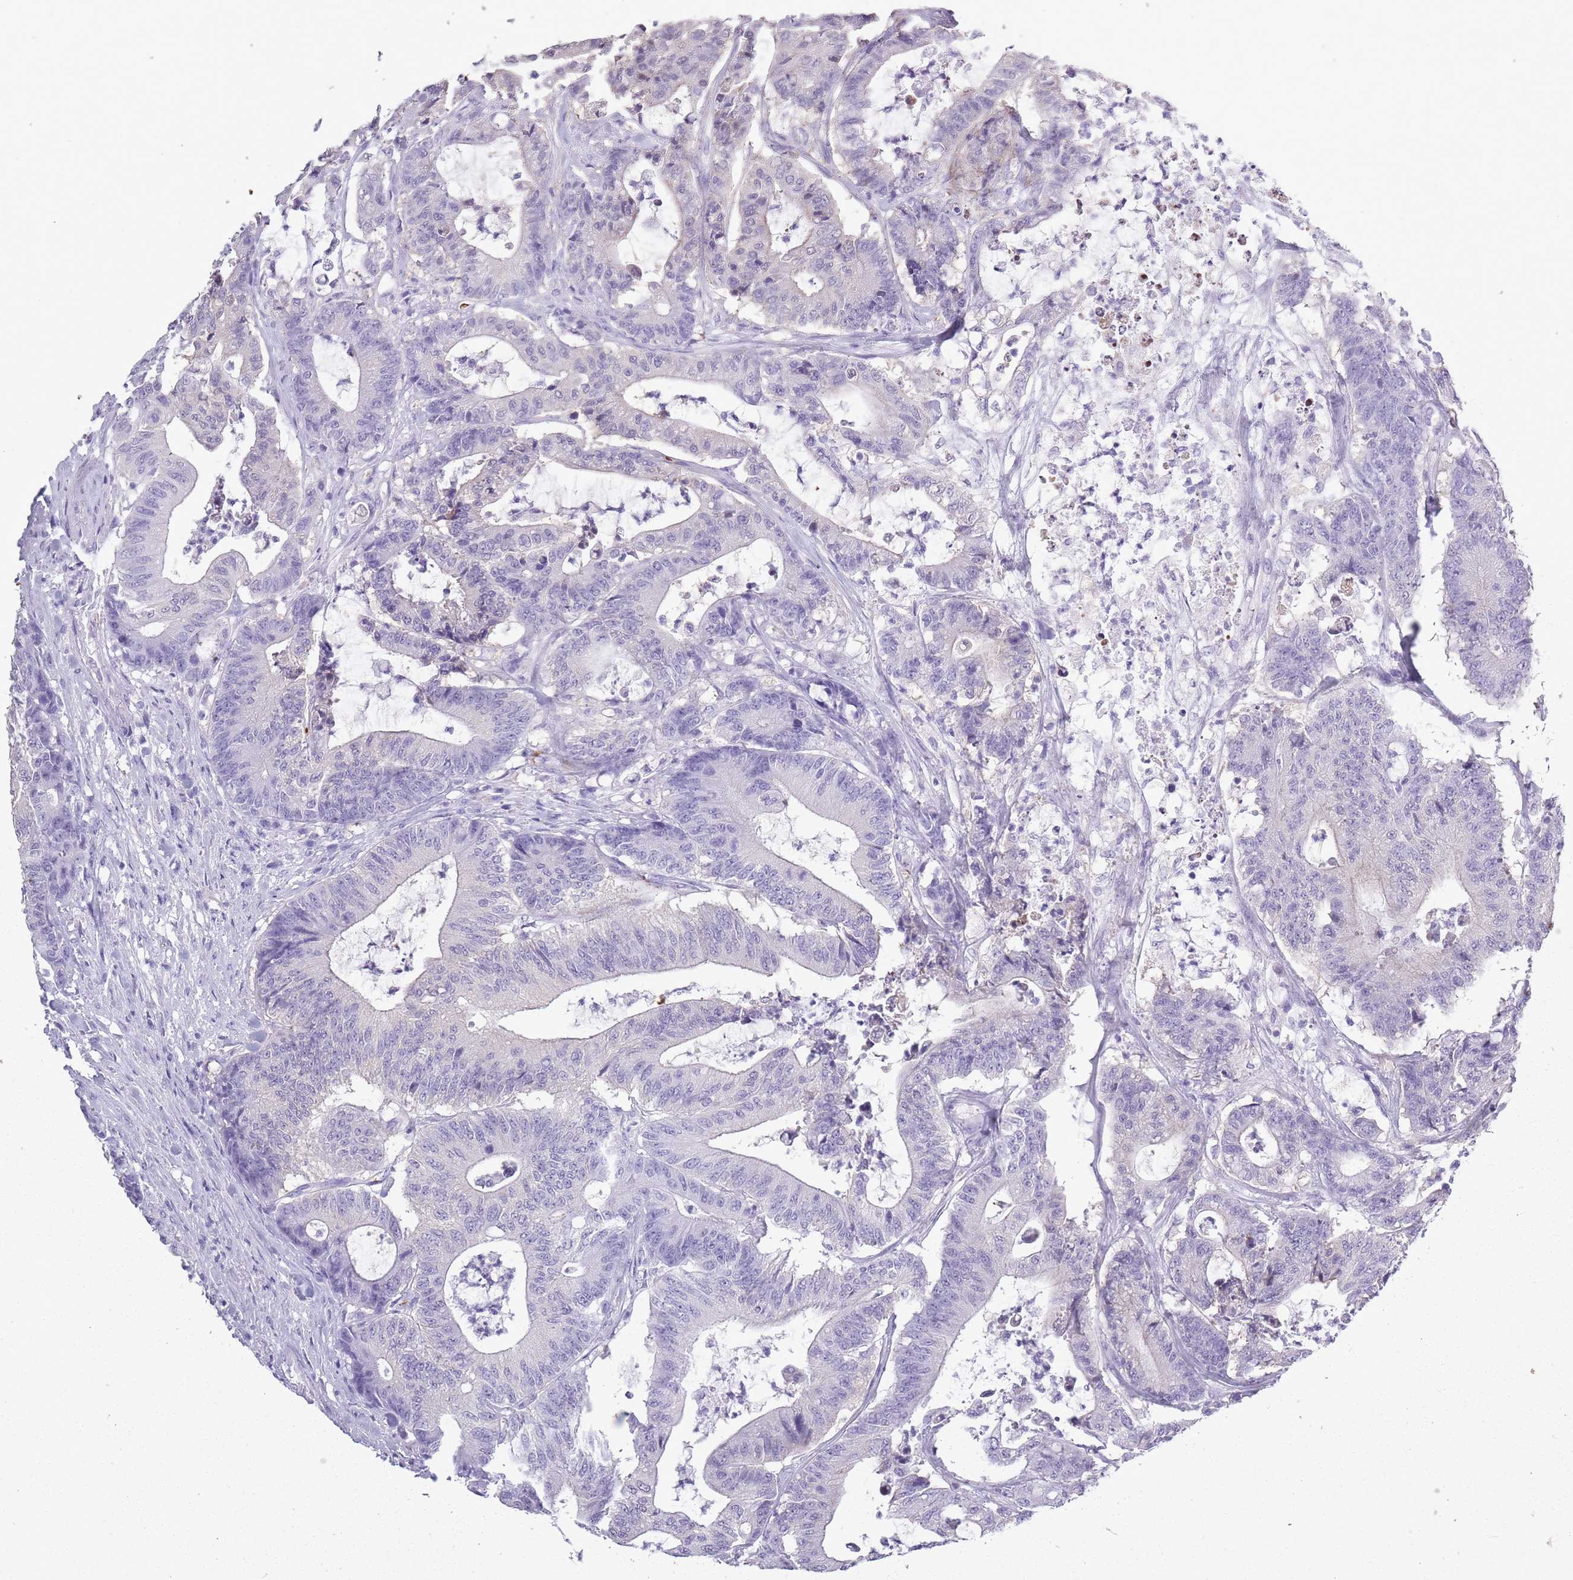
{"staining": {"intensity": "negative", "quantity": "none", "location": "none"}, "tissue": "colorectal cancer", "cell_type": "Tumor cells", "image_type": "cancer", "snomed": [{"axis": "morphology", "description": "Adenocarcinoma, NOS"}, {"axis": "topography", "description": "Colon"}], "caption": "High magnification brightfield microscopy of colorectal cancer stained with DAB (brown) and counterstained with hematoxylin (blue): tumor cells show no significant staining.", "gene": "OR7C1", "patient": {"sex": "female", "age": 84}}